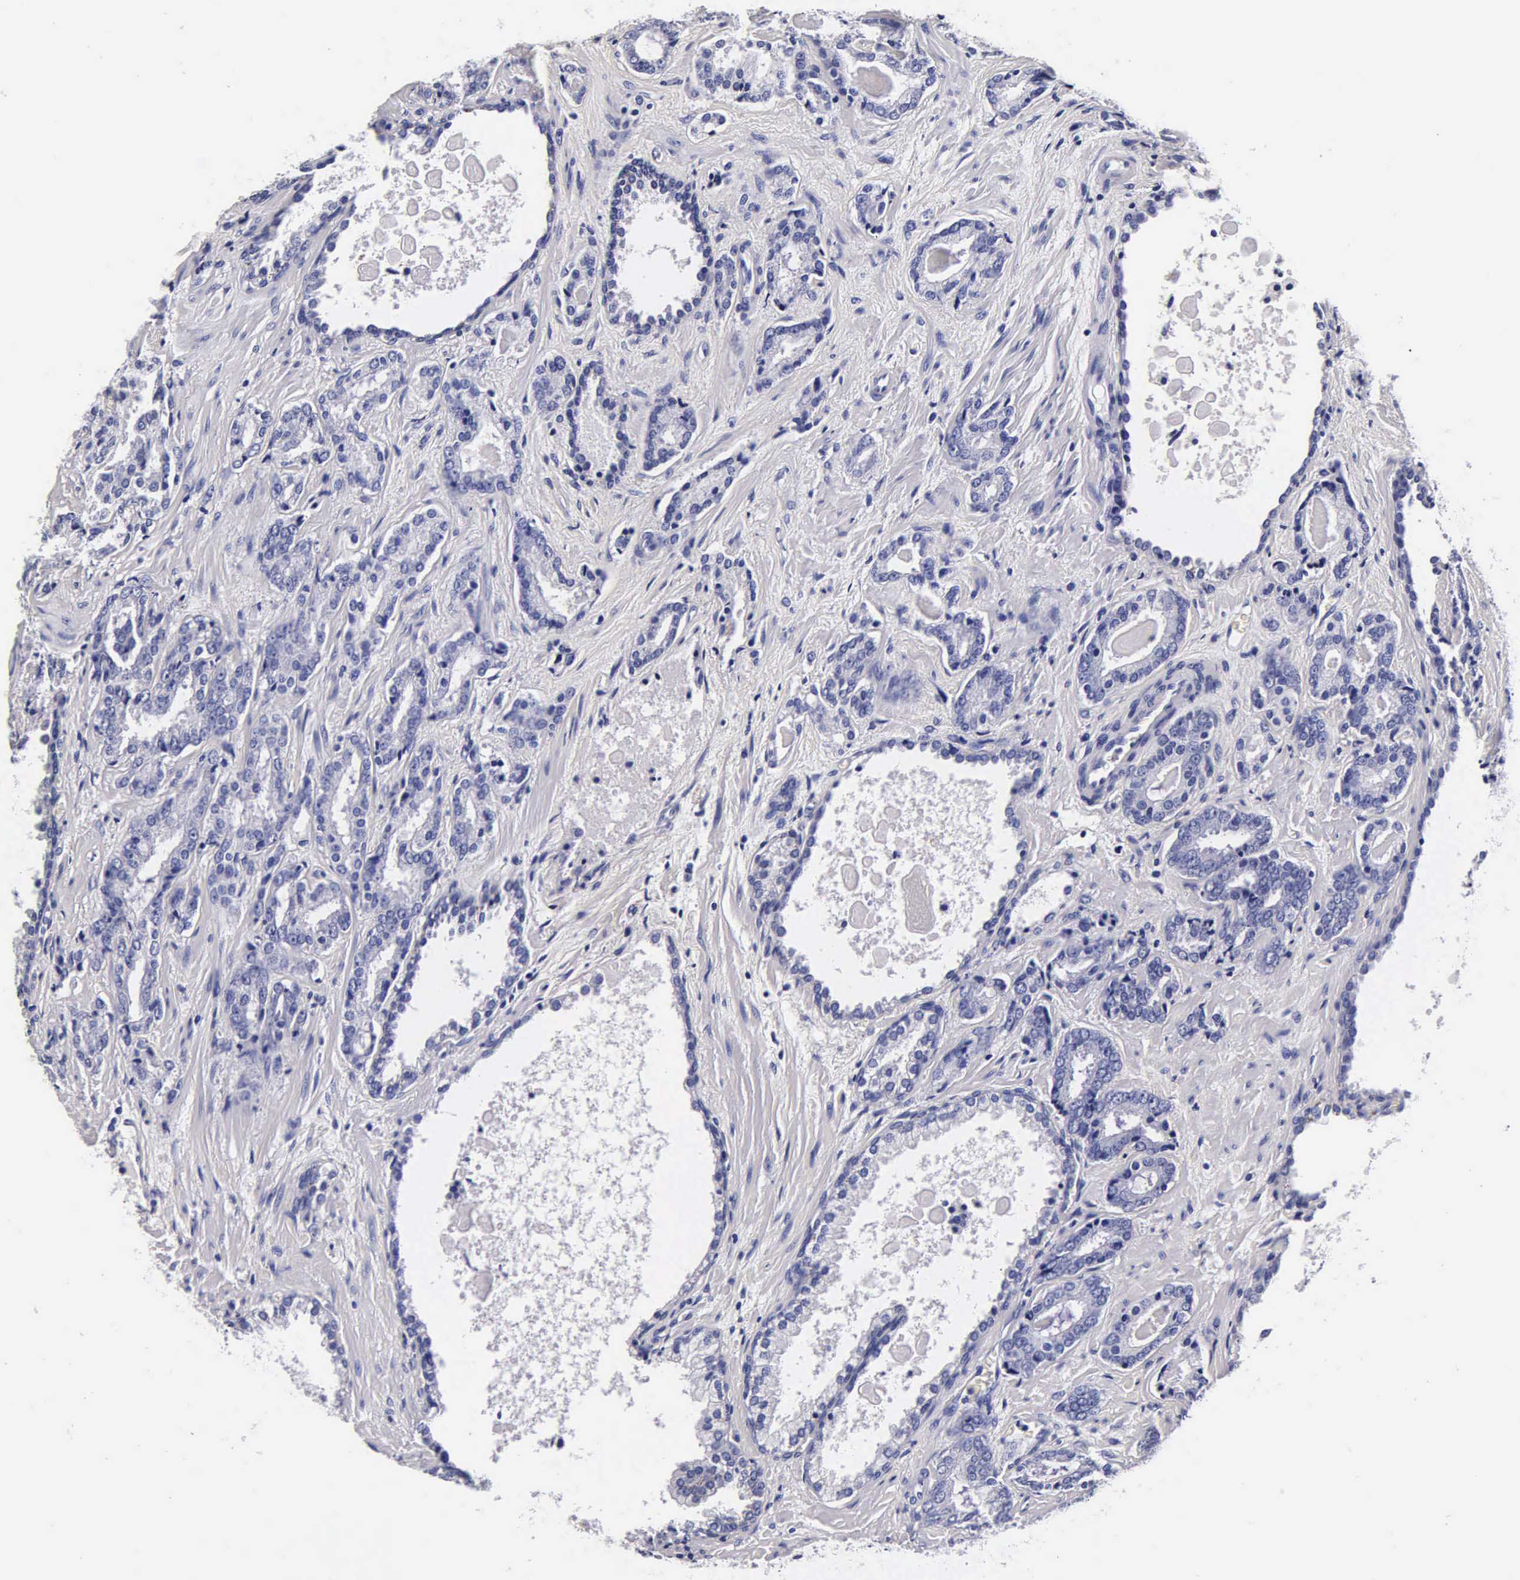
{"staining": {"intensity": "negative", "quantity": "none", "location": "none"}, "tissue": "prostate cancer", "cell_type": "Tumor cells", "image_type": "cancer", "snomed": [{"axis": "morphology", "description": "Adenocarcinoma, Medium grade"}, {"axis": "topography", "description": "Prostate"}], "caption": "IHC image of neoplastic tissue: prostate medium-grade adenocarcinoma stained with DAB displays no significant protein positivity in tumor cells.", "gene": "IAPP", "patient": {"sex": "male", "age": 64}}